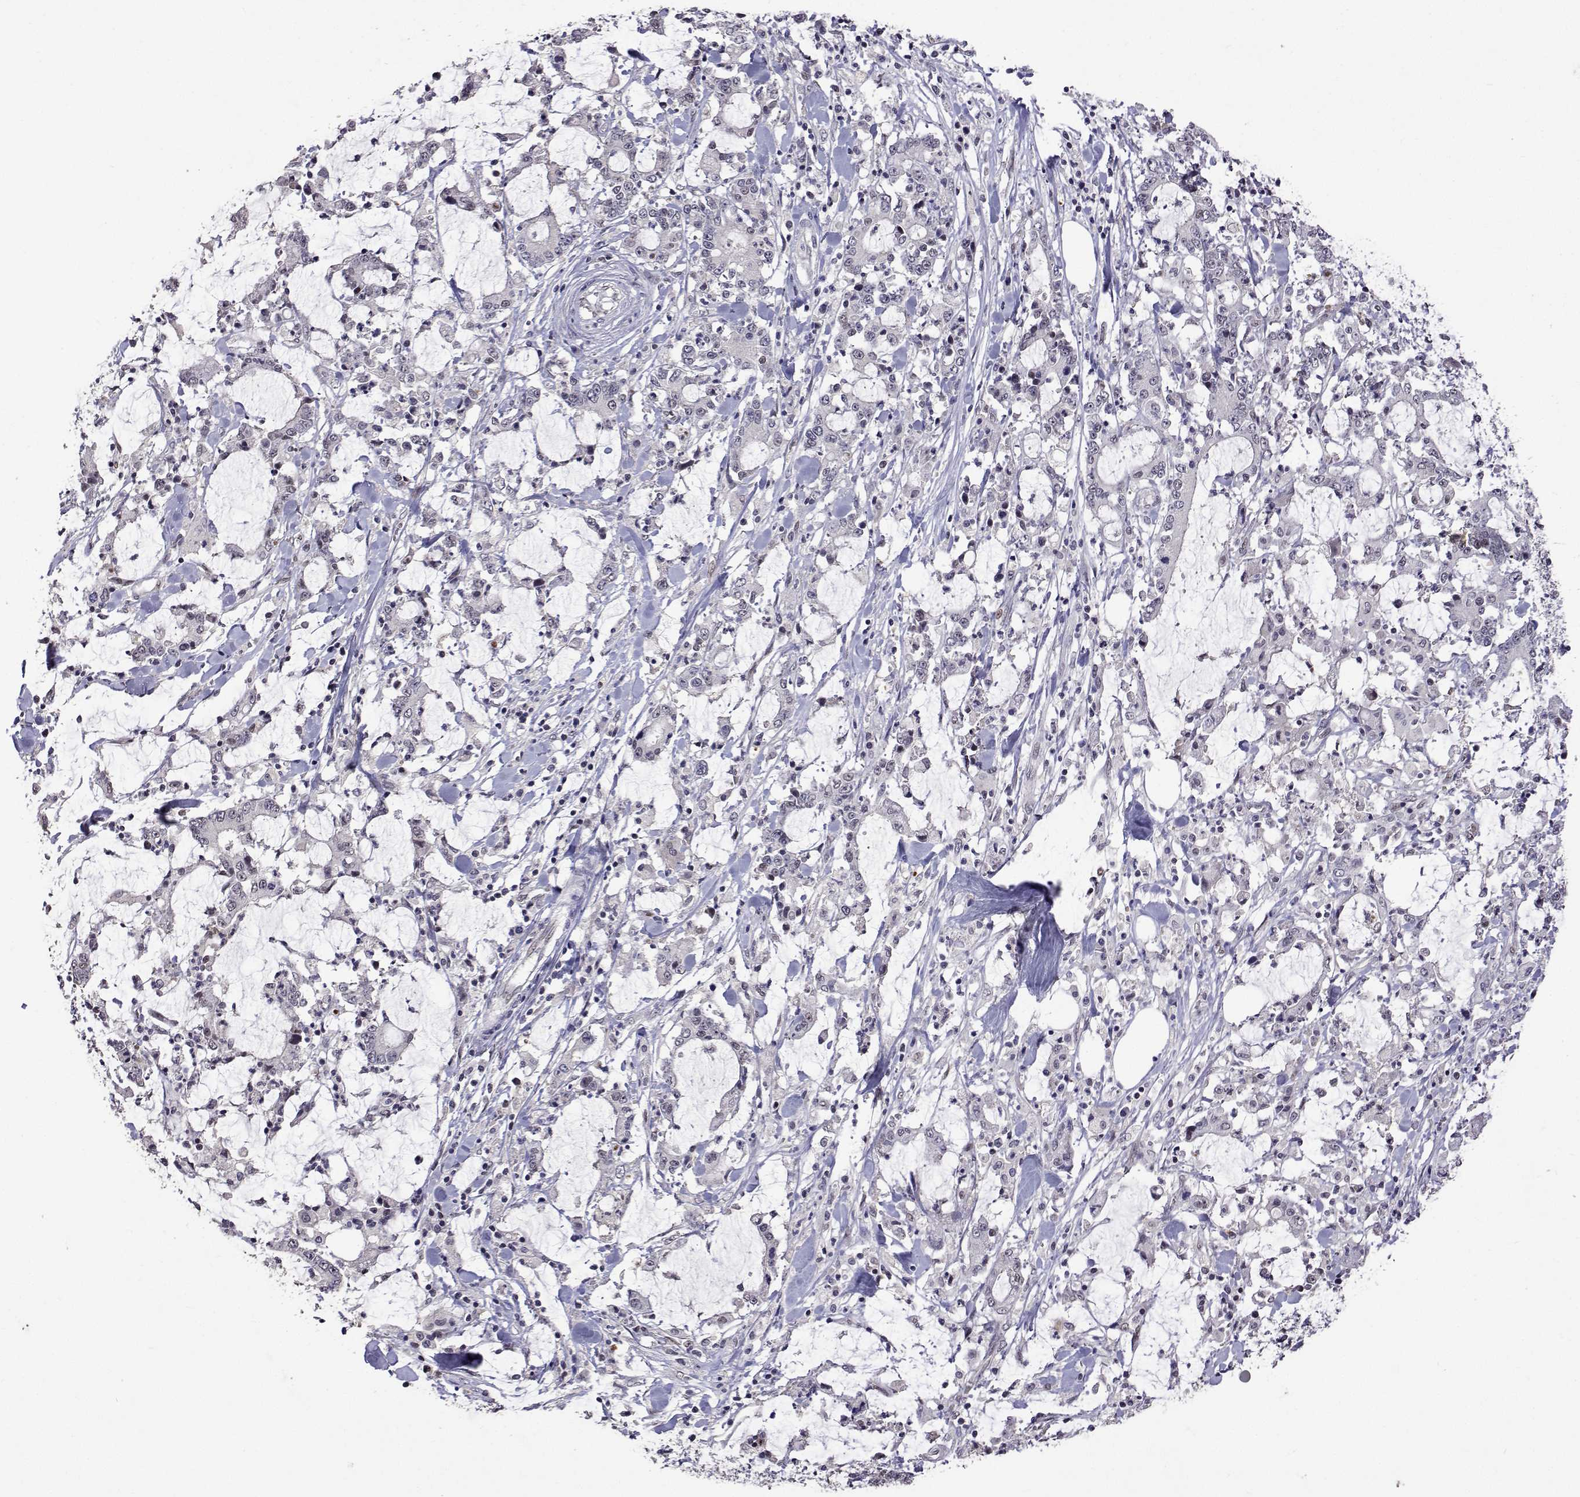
{"staining": {"intensity": "negative", "quantity": "none", "location": "none"}, "tissue": "stomach cancer", "cell_type": "Tumor cells", "image_type": "cancer", "snomed": [{"axis": "morphology", "description": "Adenocarcinoma, NOS"}, {"axis": "topography", "description": "Stomach, upper"}], "caption": "Image shows no significant protein positivity in tumor cells of stomach adenocarcinoma. (DAB IHC with hematoxylin counter stain).", "gene": "HNRNPA0", "patient": {"sex": "male", "age": 68}}